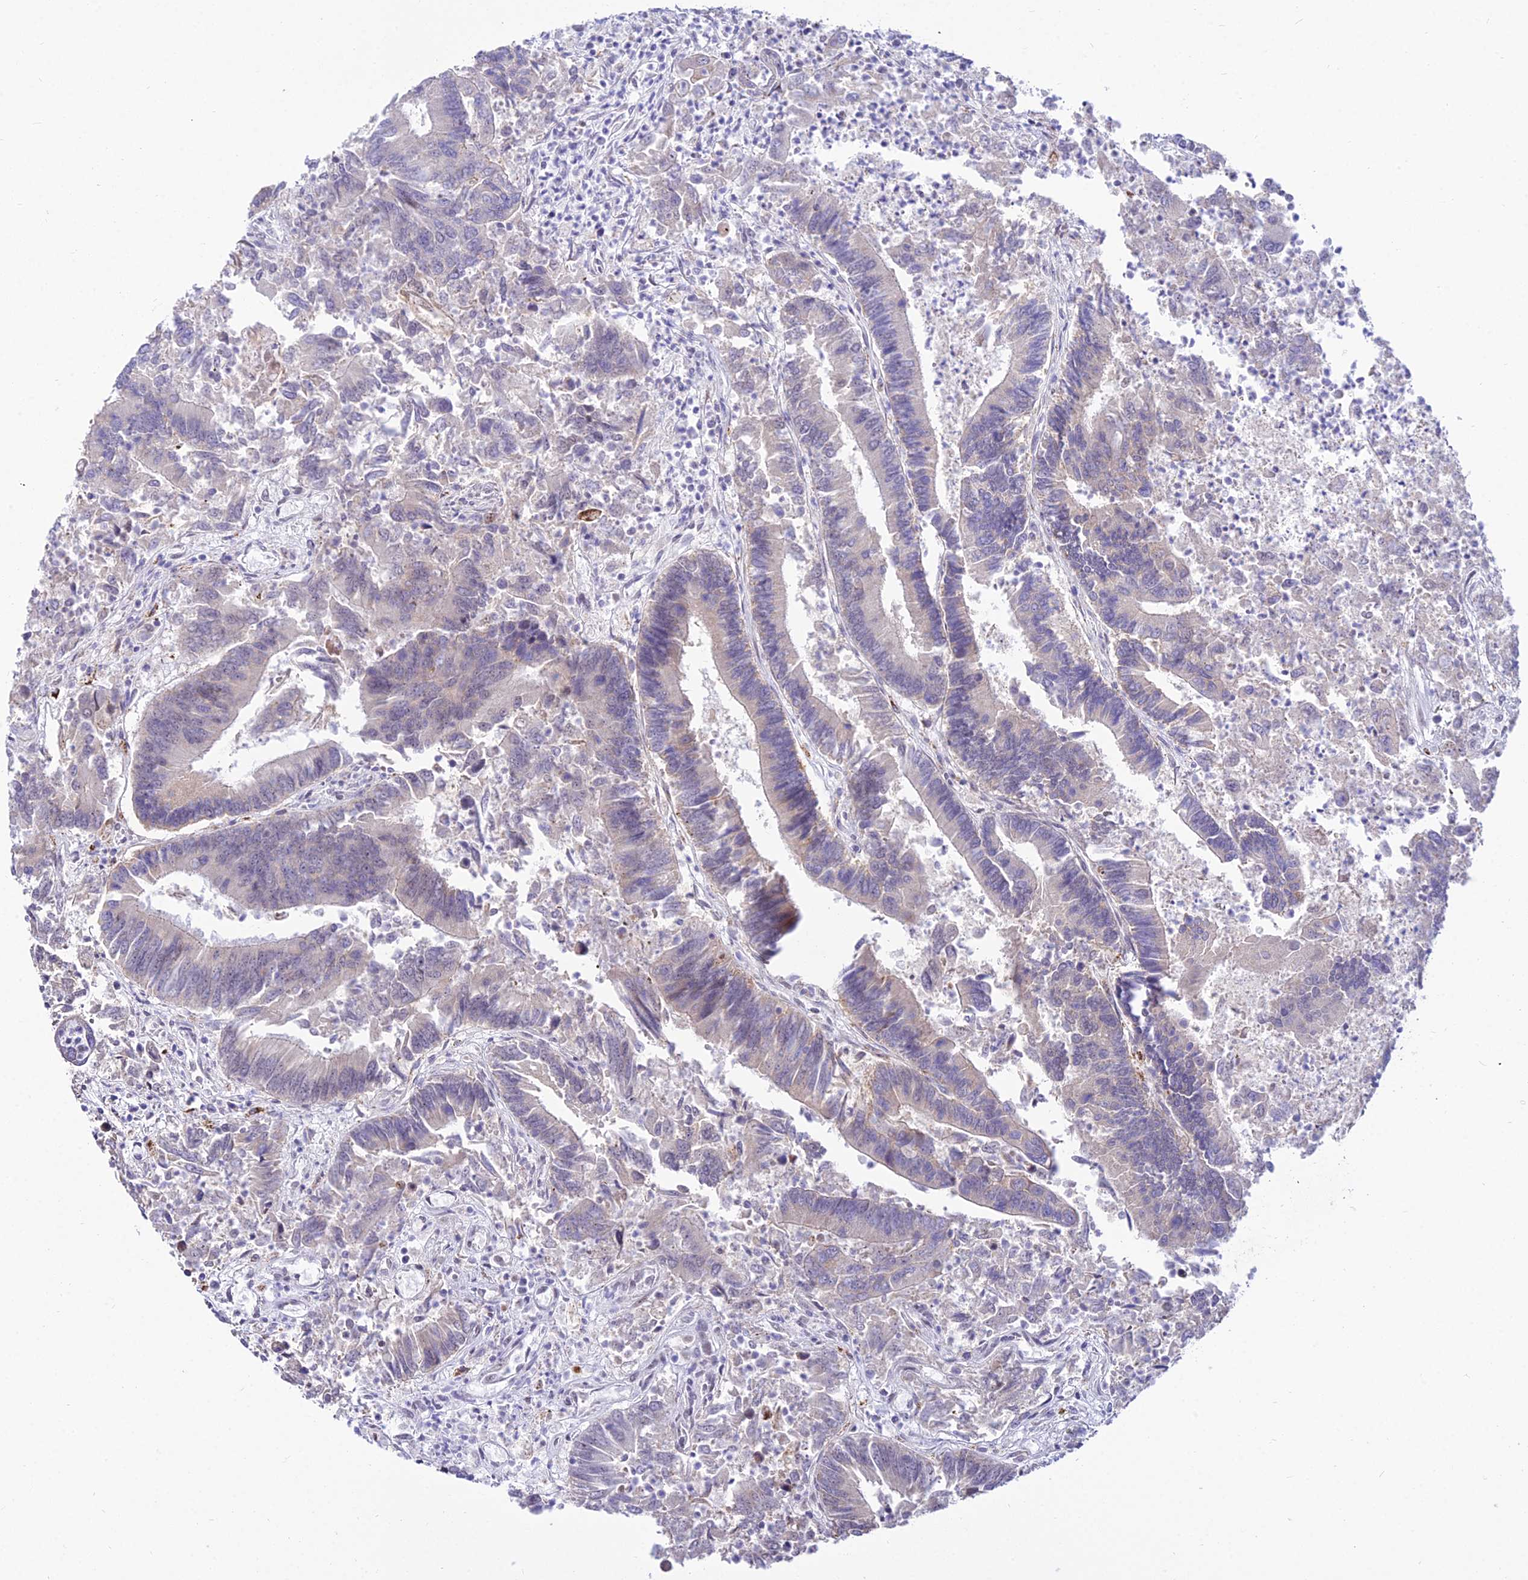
{"staining": {"intensity": "negative", "quantity": "none", "location": "none"}, "tissue": "colorectal cancer", "cell_type": "Tumor cells", "image_type": "cancer", "snomed": [{"axis": "morphology", "description": "Adenocarcinoma, NOS"}, {"axis": "topography", "description": "Colon"}], "caption": "The photomicrograph shows no staining of tumor cells in colorectal cancer. (Brightfield microscopy of DAB immunohistochemistry (IHC) at high magnification).", "gene": "C6orf163", "patient": {"sex": "female", "age": 67}}